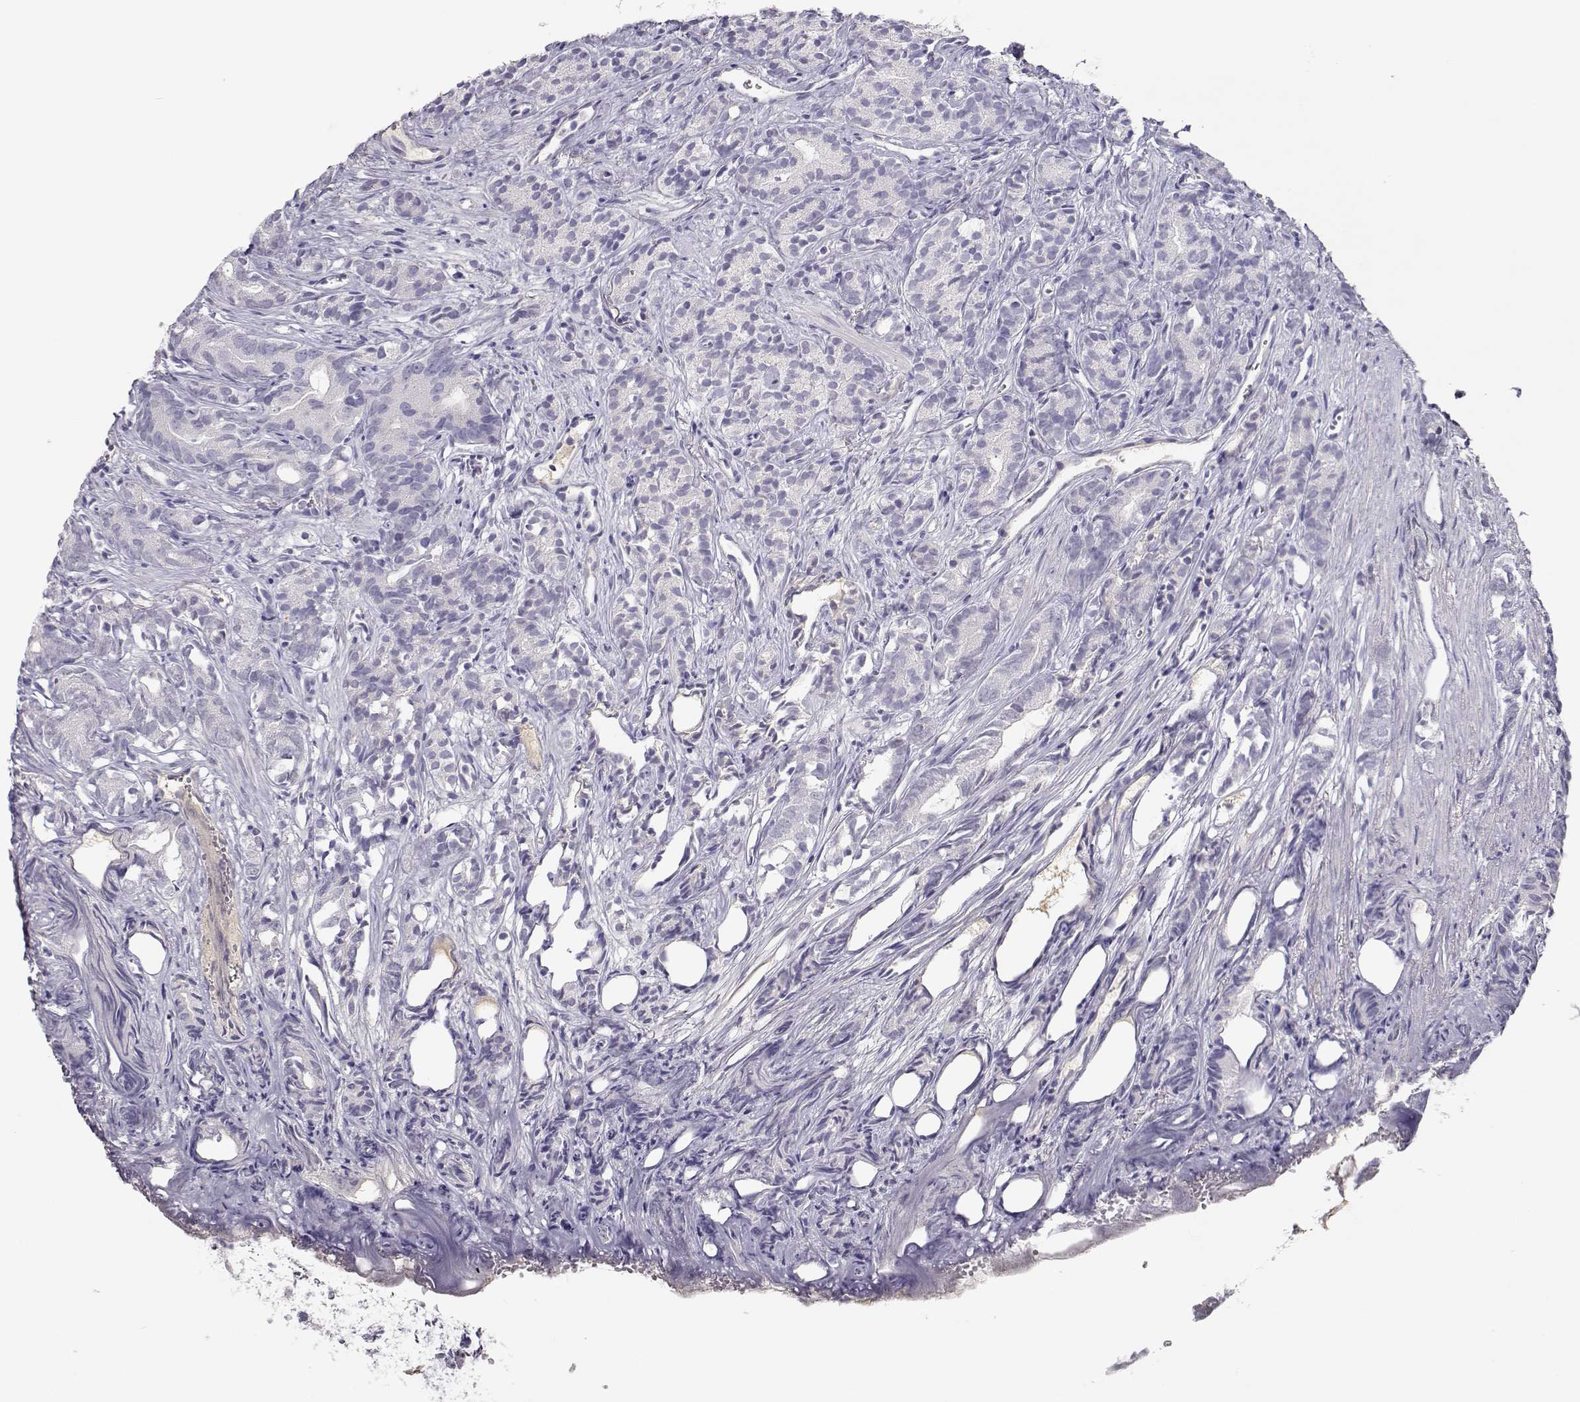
{"staining": {"intensity": "negative", "quantity": "none", "location": "none"}, "tissue": "prostate cancer", "cell_type": "Tumor cells", "image_type": "cancer", "snomed": [{"axis": "morphology", "description": "Adenocarcinoma, High grade"}, {"axis": "topography", "description": "Prostate"}], "caption": "This is an IHC histopathology image of prostate high-grade adenocarcinoma. There is no expression in tumor cells.", "gene": "SLCO6A1", "patient": {"sex": "male", "age": 84}}